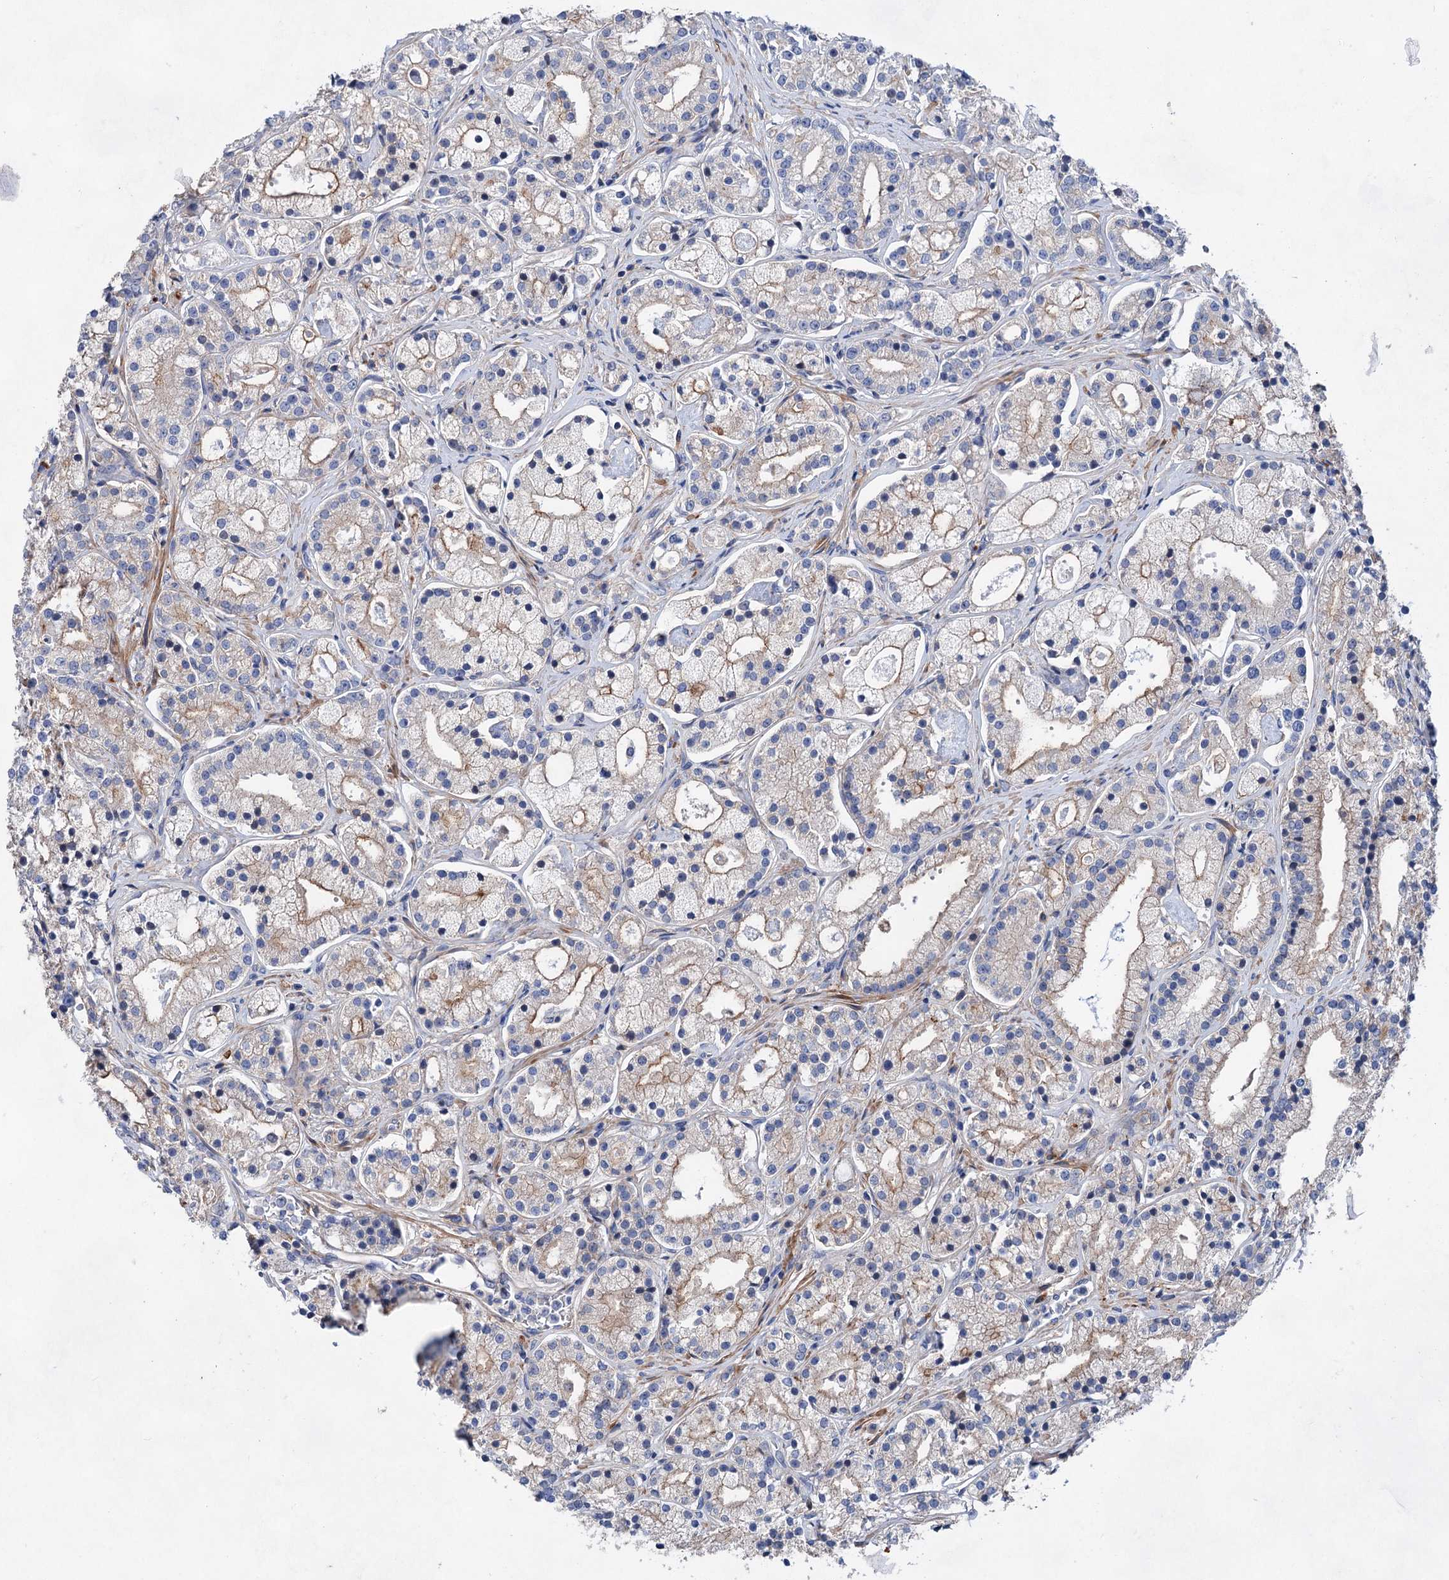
{"staining": {"intensity": "weak", "quantity": "25%-75%", "location": "cytoplasmic/membranous"}, "tissue": "prostate cancer", "cell_type": "Tumor cells", "image_type": "cancer", "snomed": [{"axis": "morphology", "description": "Adenocarcinoma, High grade"}, {"axis": "topography", "description": "Prostate"}], "caption": "Immunohistochemical staining of human prostate adenocarcinoma (high-grade) displays weak cytoplasmic/membranous protein positivity in approximately 25%-75% of tumor cells. The staining is performed using DAB (3,3'-diaminobenzidine) brown chromogen to label protein expression. The nuclei are counter-stained blue using hematoxylin.", "gene": "GPR155", "patient": {"sex": "male", "age": 69}}